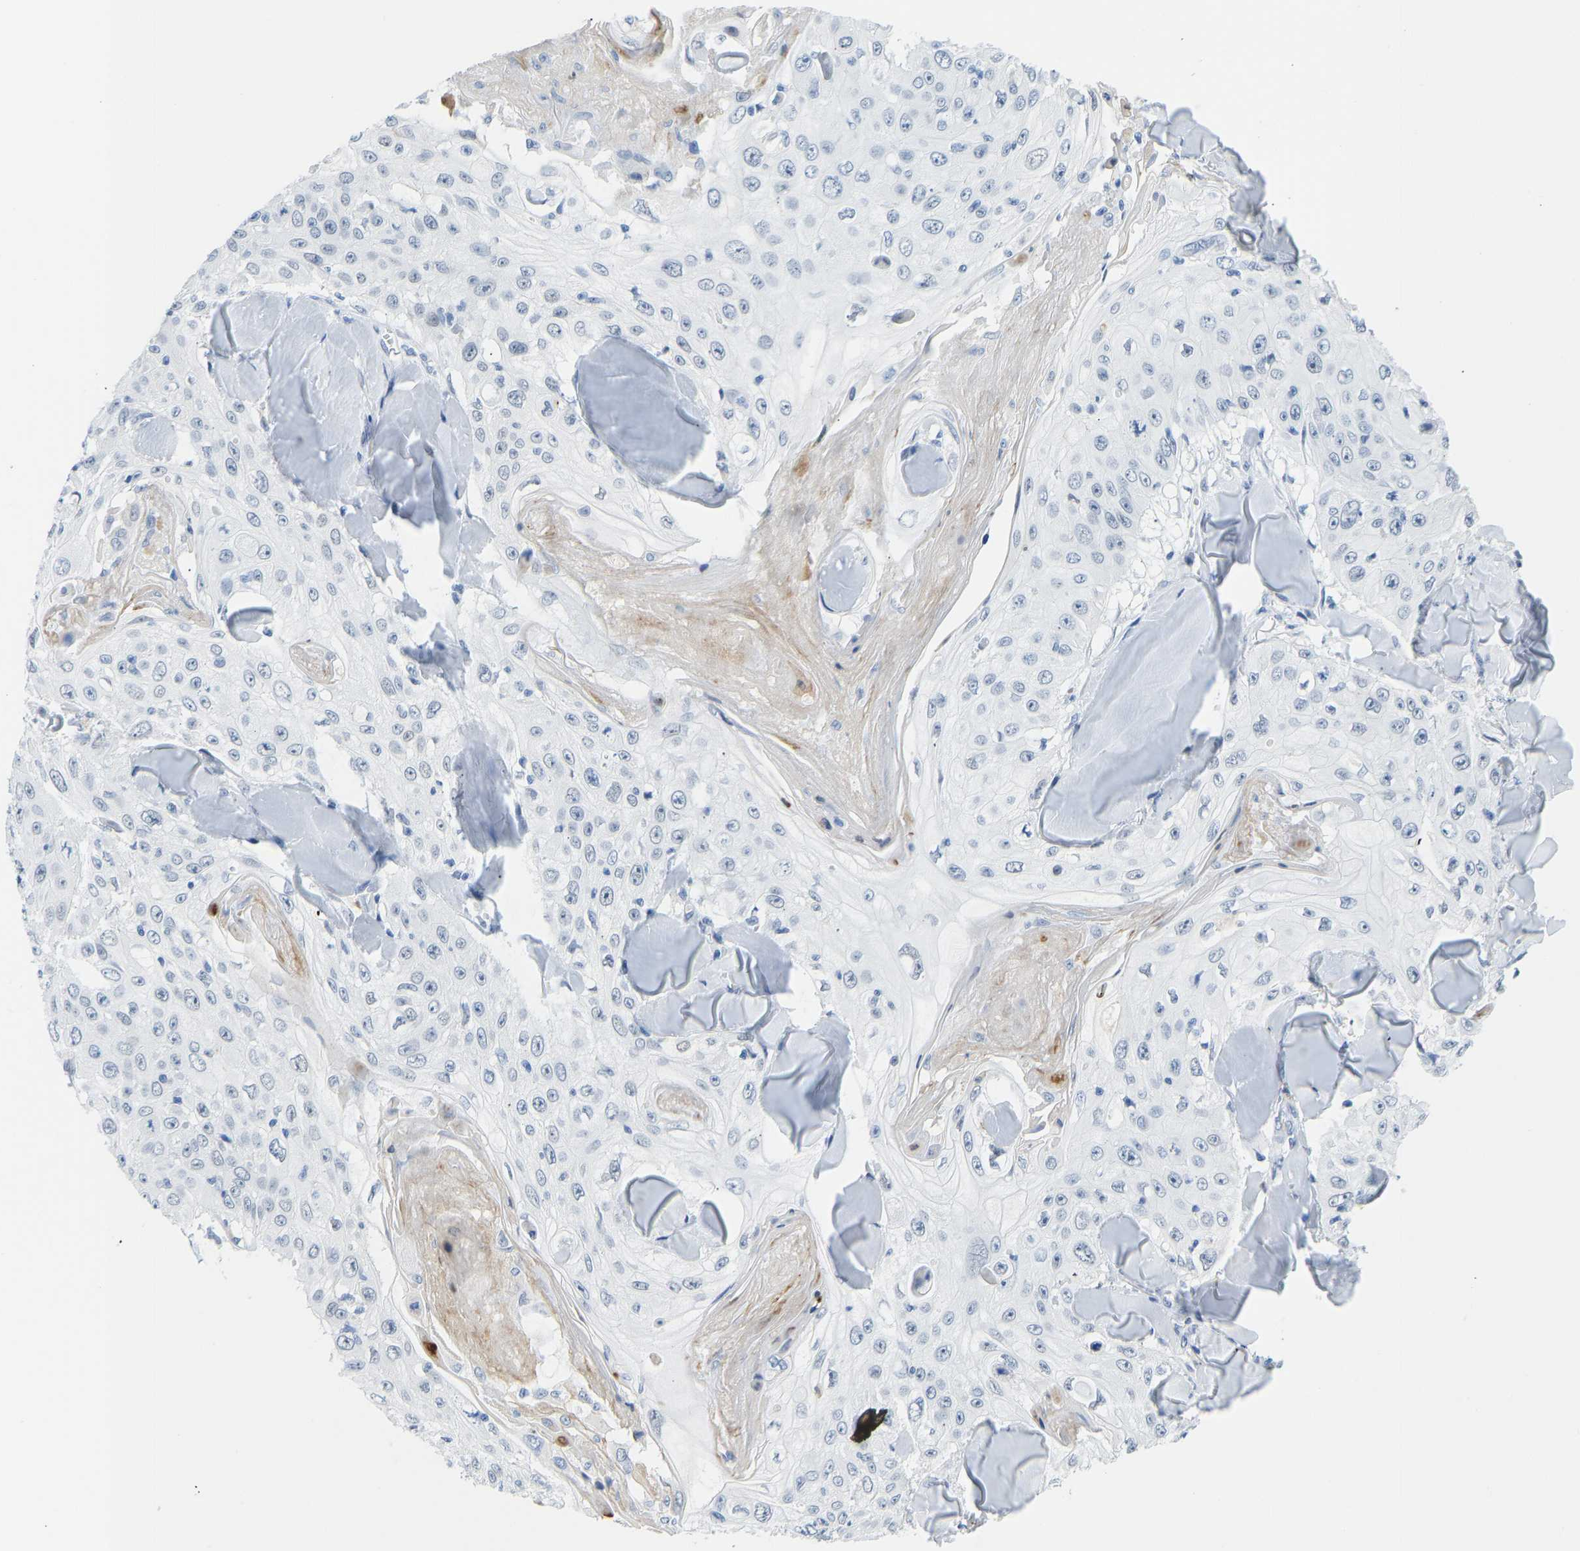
{"staining": {"intensity": "negative", "quantity": "none", "location": "none"}, "tissue": "skin cancer", "cell_type": "Tumor cells", "image_type": "cancer", "snomed": [{"axis": "morphology", "description": "Squamous cell carcinoma, NOS"}, {"axis": "topography", "description": "Skin"}], "caption": "An immunohistochemistry image of skin cancer (squamous cell carcinoma) is shown. There is no staining in tumor cells of skin cancer (squamous cell carcinoma).", "gene": "TXNDC2", "patient": {"sex": "male", "age": 86}}